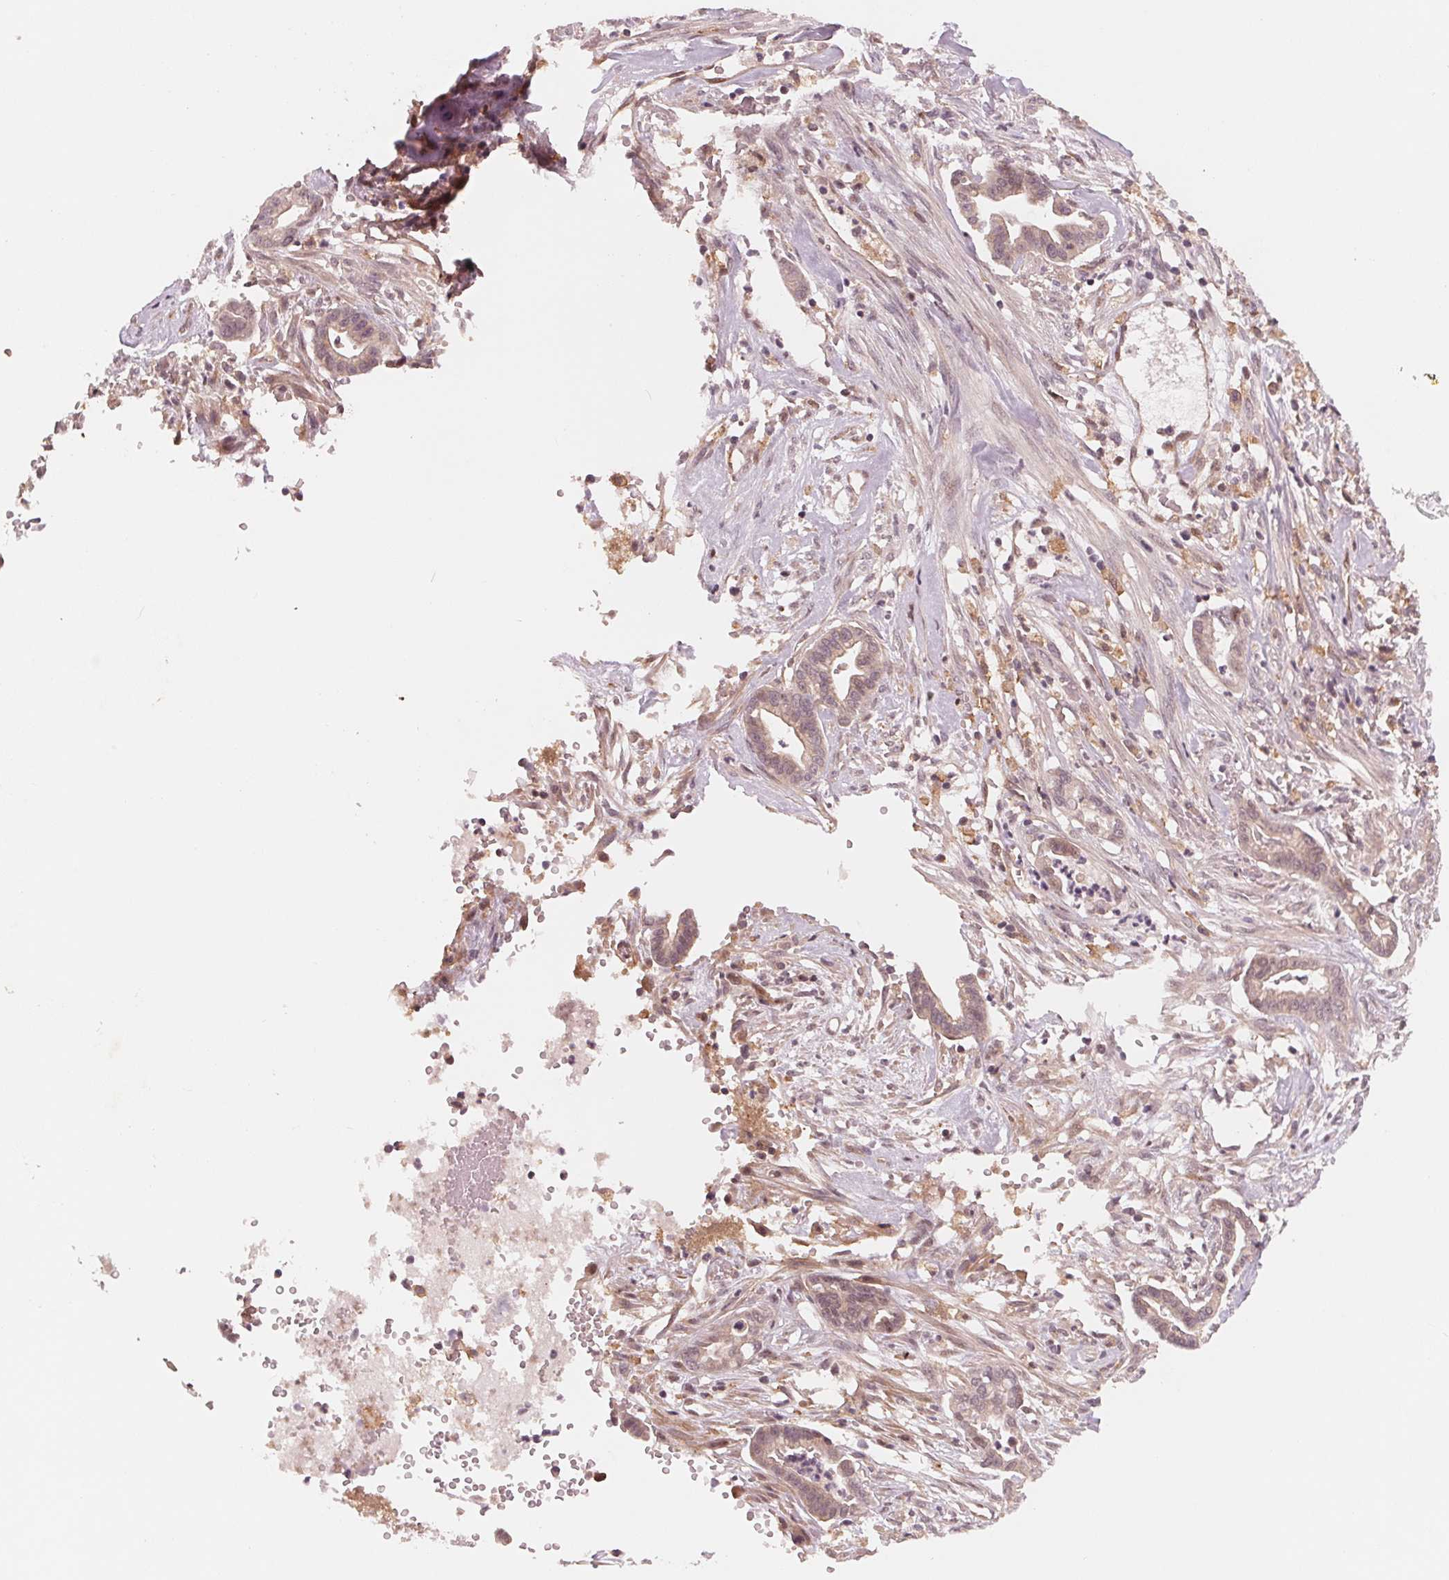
{"staining": {"intensity": "weak", "quantity": ">75%", "location": "cytoplasmic/membranous"}, "tissue": "cervical cancer", "cell_type": "Tumor cells", "image_type": "cancer", "snomed": [{"axis": "morphology", "description": "Adenocarcinoma, NOS"}, {"axis": "topography", "description": "Cervix"}], "caption": "Protein expression analysis of human cervical cancer reveals weak cytoplasmic/membranous staining in about >75% of tumor cells. (IHC, brightfield microscopy, high magnification).", "gene": "IL9R", "patient": {"sex": "female", "age": 62}}